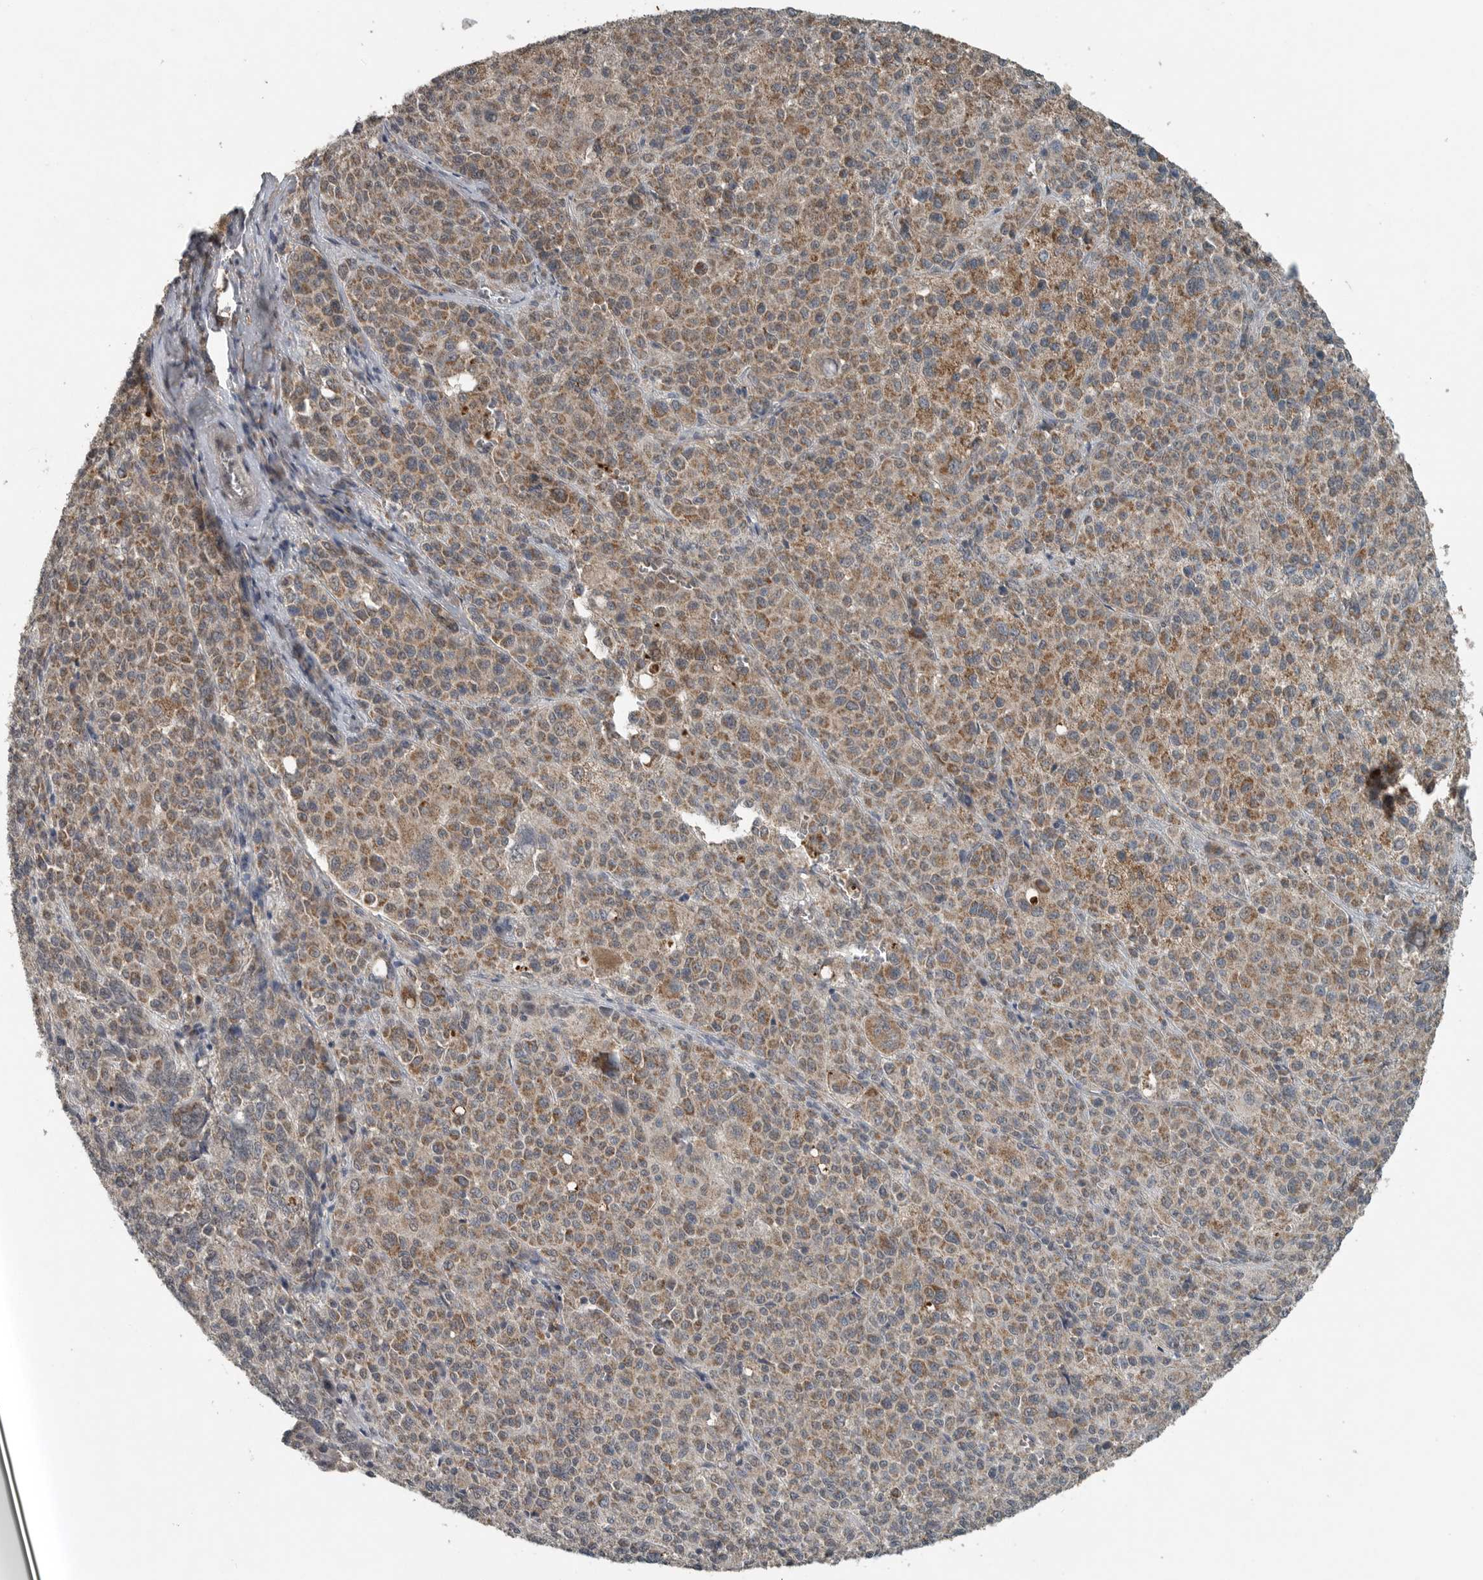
{"staining": {"intensity": "moderate", "quantity": "25%-75%", "location": "cytoplasmic/membranous"}, "tissue": "melanoma", "cell_type": "Tumor cells", "image_type": "cancer", "snomed": [{"axis": "morphology", "description": "Malignant melanoma, Metastatic site"}, {"axis": "topography", "description": "Skin"}], "caption": "Immunohistochemistry (IHC) of human melanoma exhibits medium levels of moderate cytoplasmic/membranous positivity in approximately 25%-75% of tumor cells.", "gene": "IL6ST", "patient": {"sex": "female", "age": 74}}